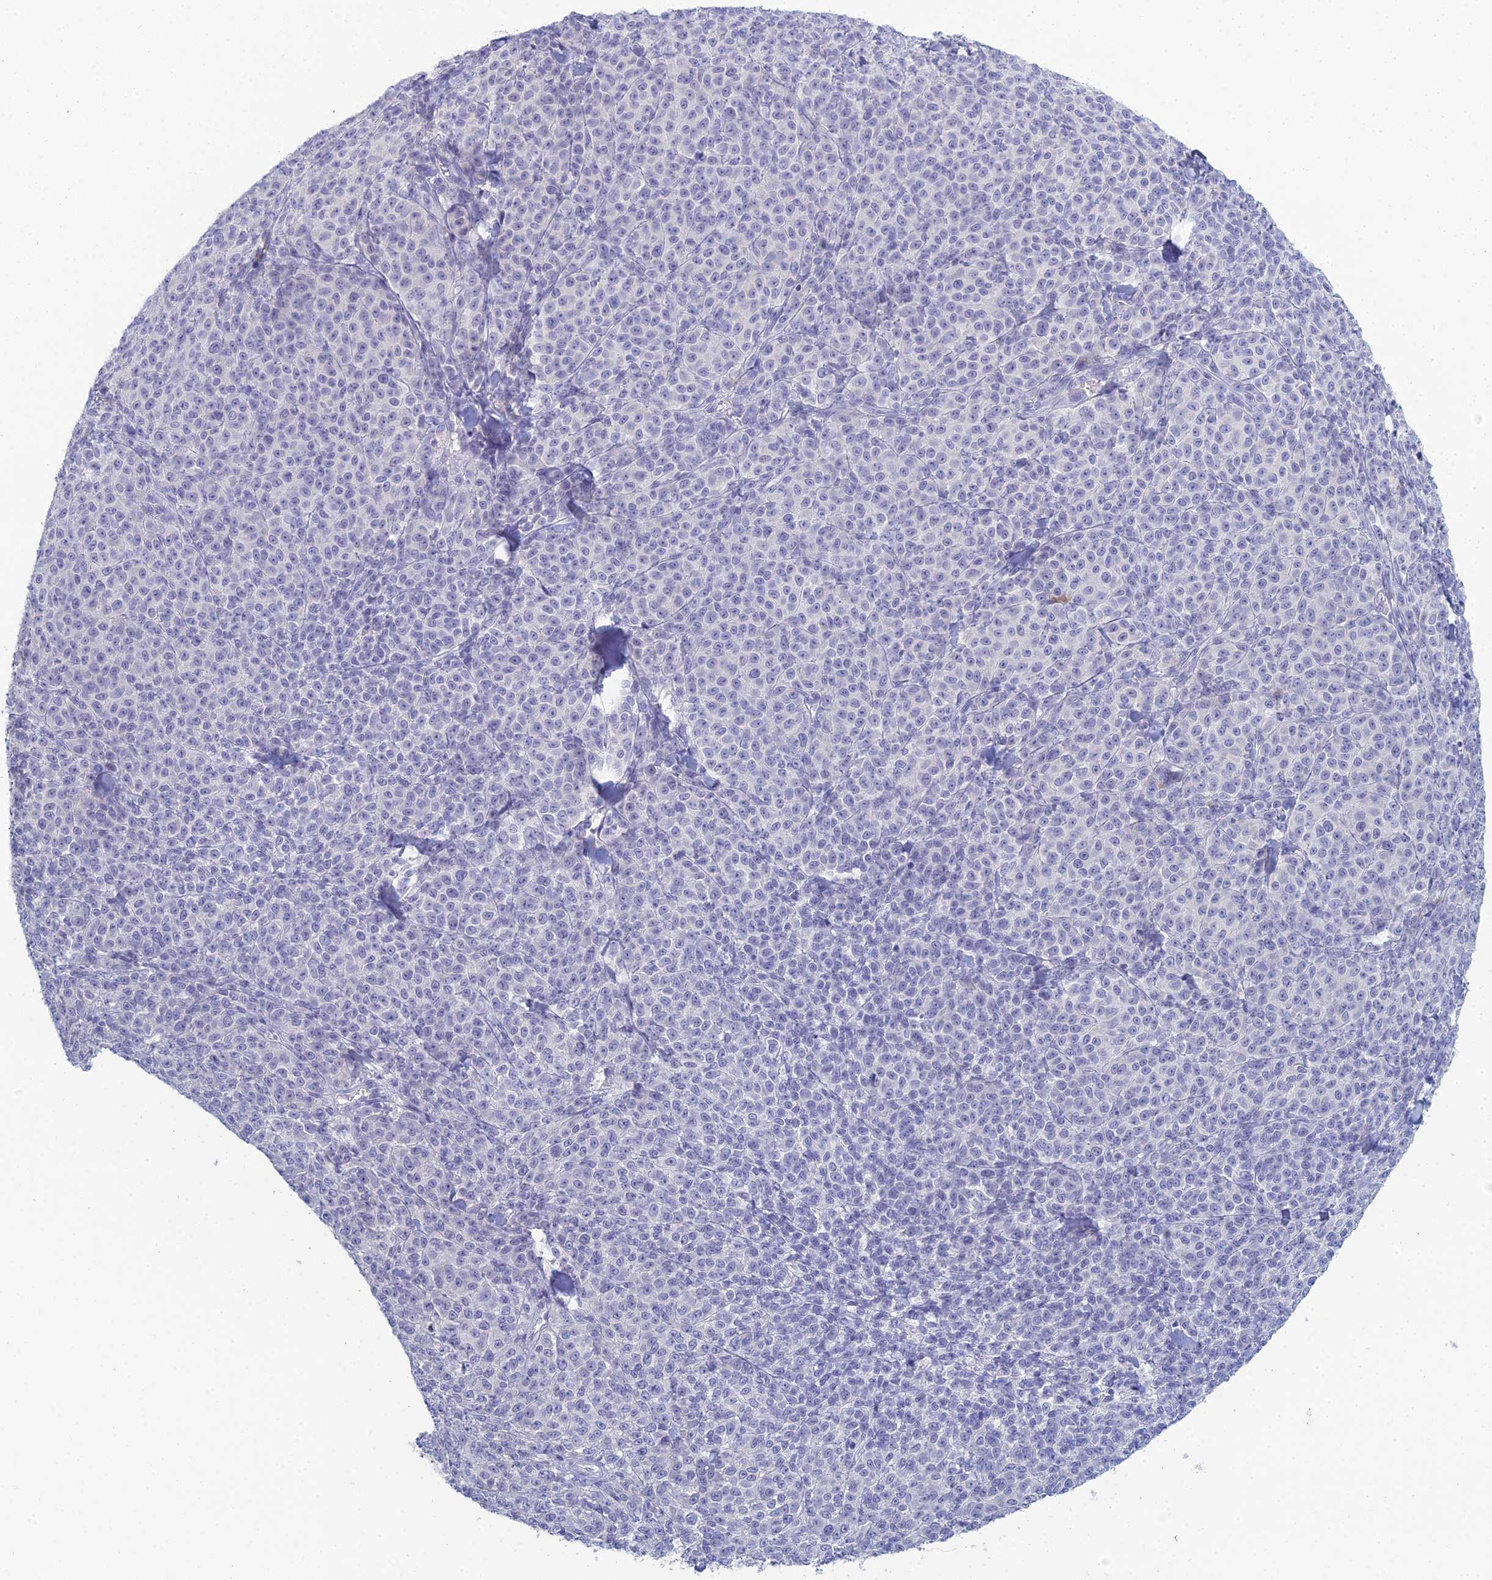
{"staining": {"intensity": "negative", "quantity": "none", "location": "none"}, "tissue": "melanoma", "cell_type": "Tumor cells", "image_type": "cancer", "snomed": [{"axis": "morphology", "description": "Normal tissue, NOS"}, {"axis": "morphology", "description": "Malignant melanoma, NOS"}, {"axis": "topography", "description": "Skin"}], "caption": "IHC of human melanoma exhibits no expression in tumor cells.", "gene": "MUC13", "patient": {"sex": "female", "age": 34}}